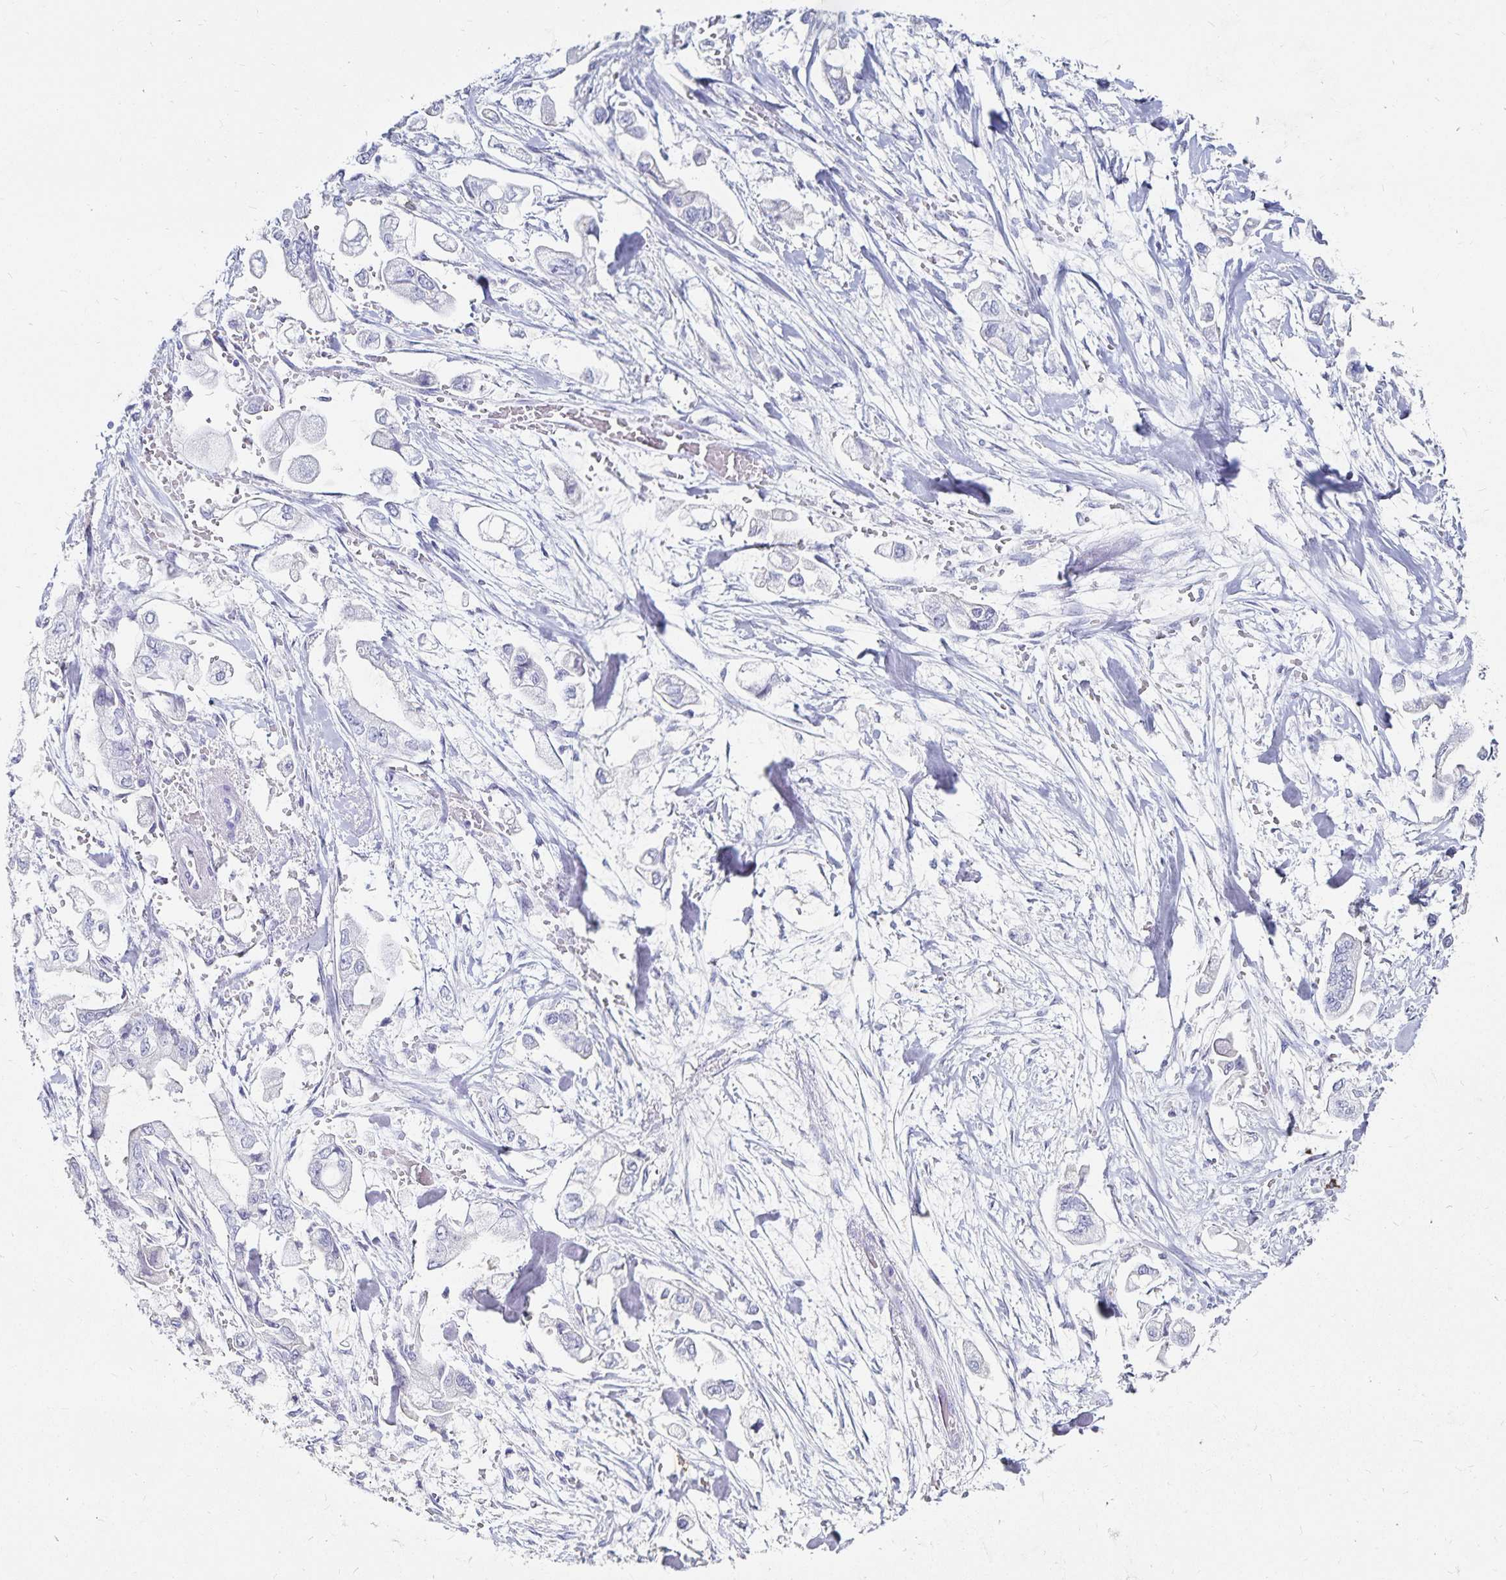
{"staining": {"intensity": "negative", "quantity": "none", "location": "none"}, "tissue": "stomach cancer", "cell_type": "Tumor cells", "image_type": "cancer", "snomed": [{"axis": "morphology", "description": "Adenocarcinoma, NOS"}, {"axis": "topography", "description": "Stomach"}], "caption": "Micrograph shows no significant protein positivity in tumor cells of stomach cancer.", "gene": "TNIP1", "patient": {"sex": "male", "age": 62}}